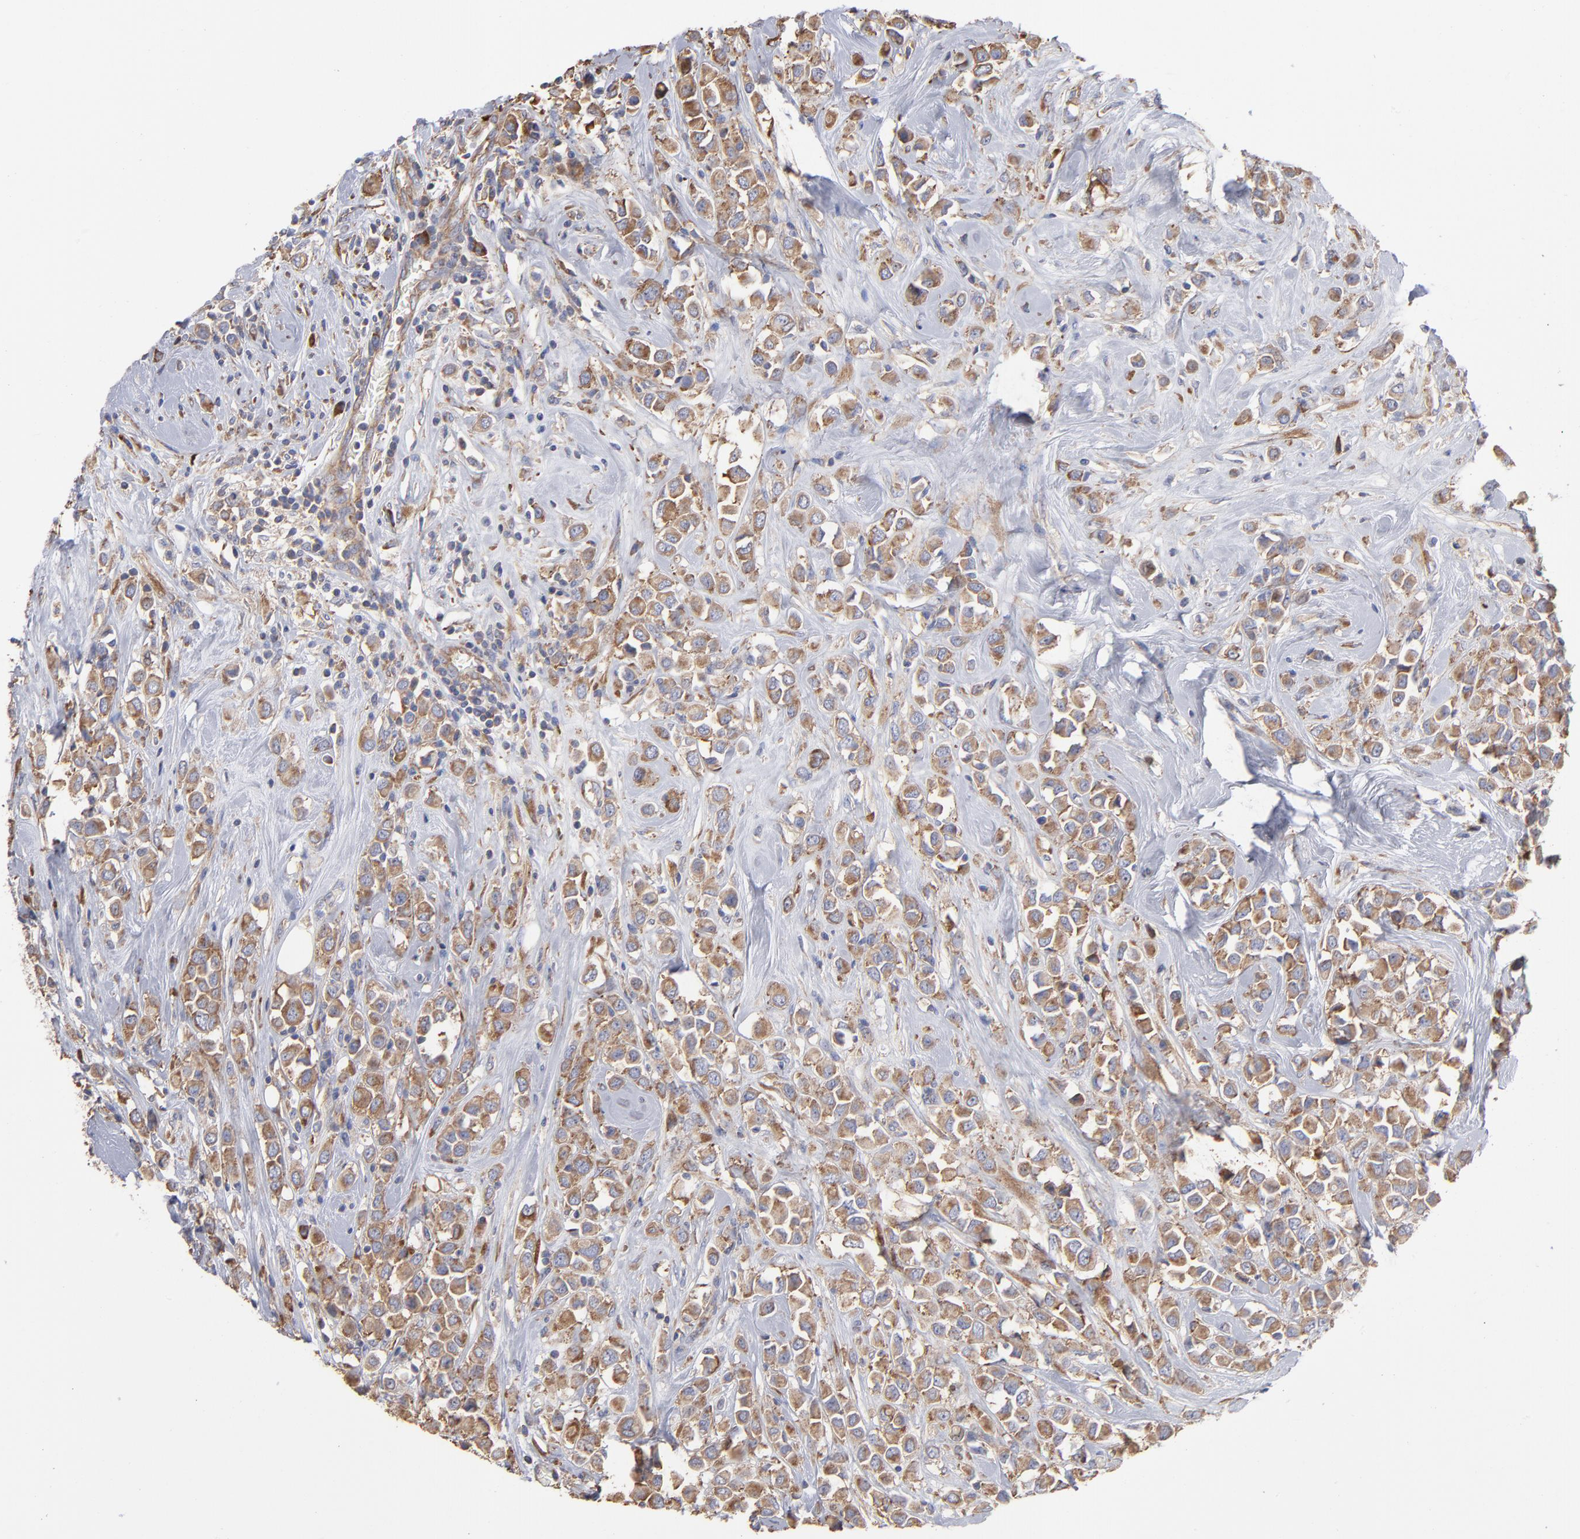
{"staining": {"intensity": "moderate", "quantity": ">75%", "location": "cytoplasmic/membranous"}, "tissue": "breast cancer", "cell_type": "Tumor cells", "image_type": "cancer", "snomed": [{"axis": "morphology", "description": "Duct carcinoma"}, {"axis": "topography", "description": "Breast"}], "caption": "There is medium levels of moderate cytoplasmic/membranous expression in tumor cells of breast cancer, as demonstrated by immunohistochemical staining (brown color).", "gene": "RPL3", "patient": {"sex": "female", "age": 61}}